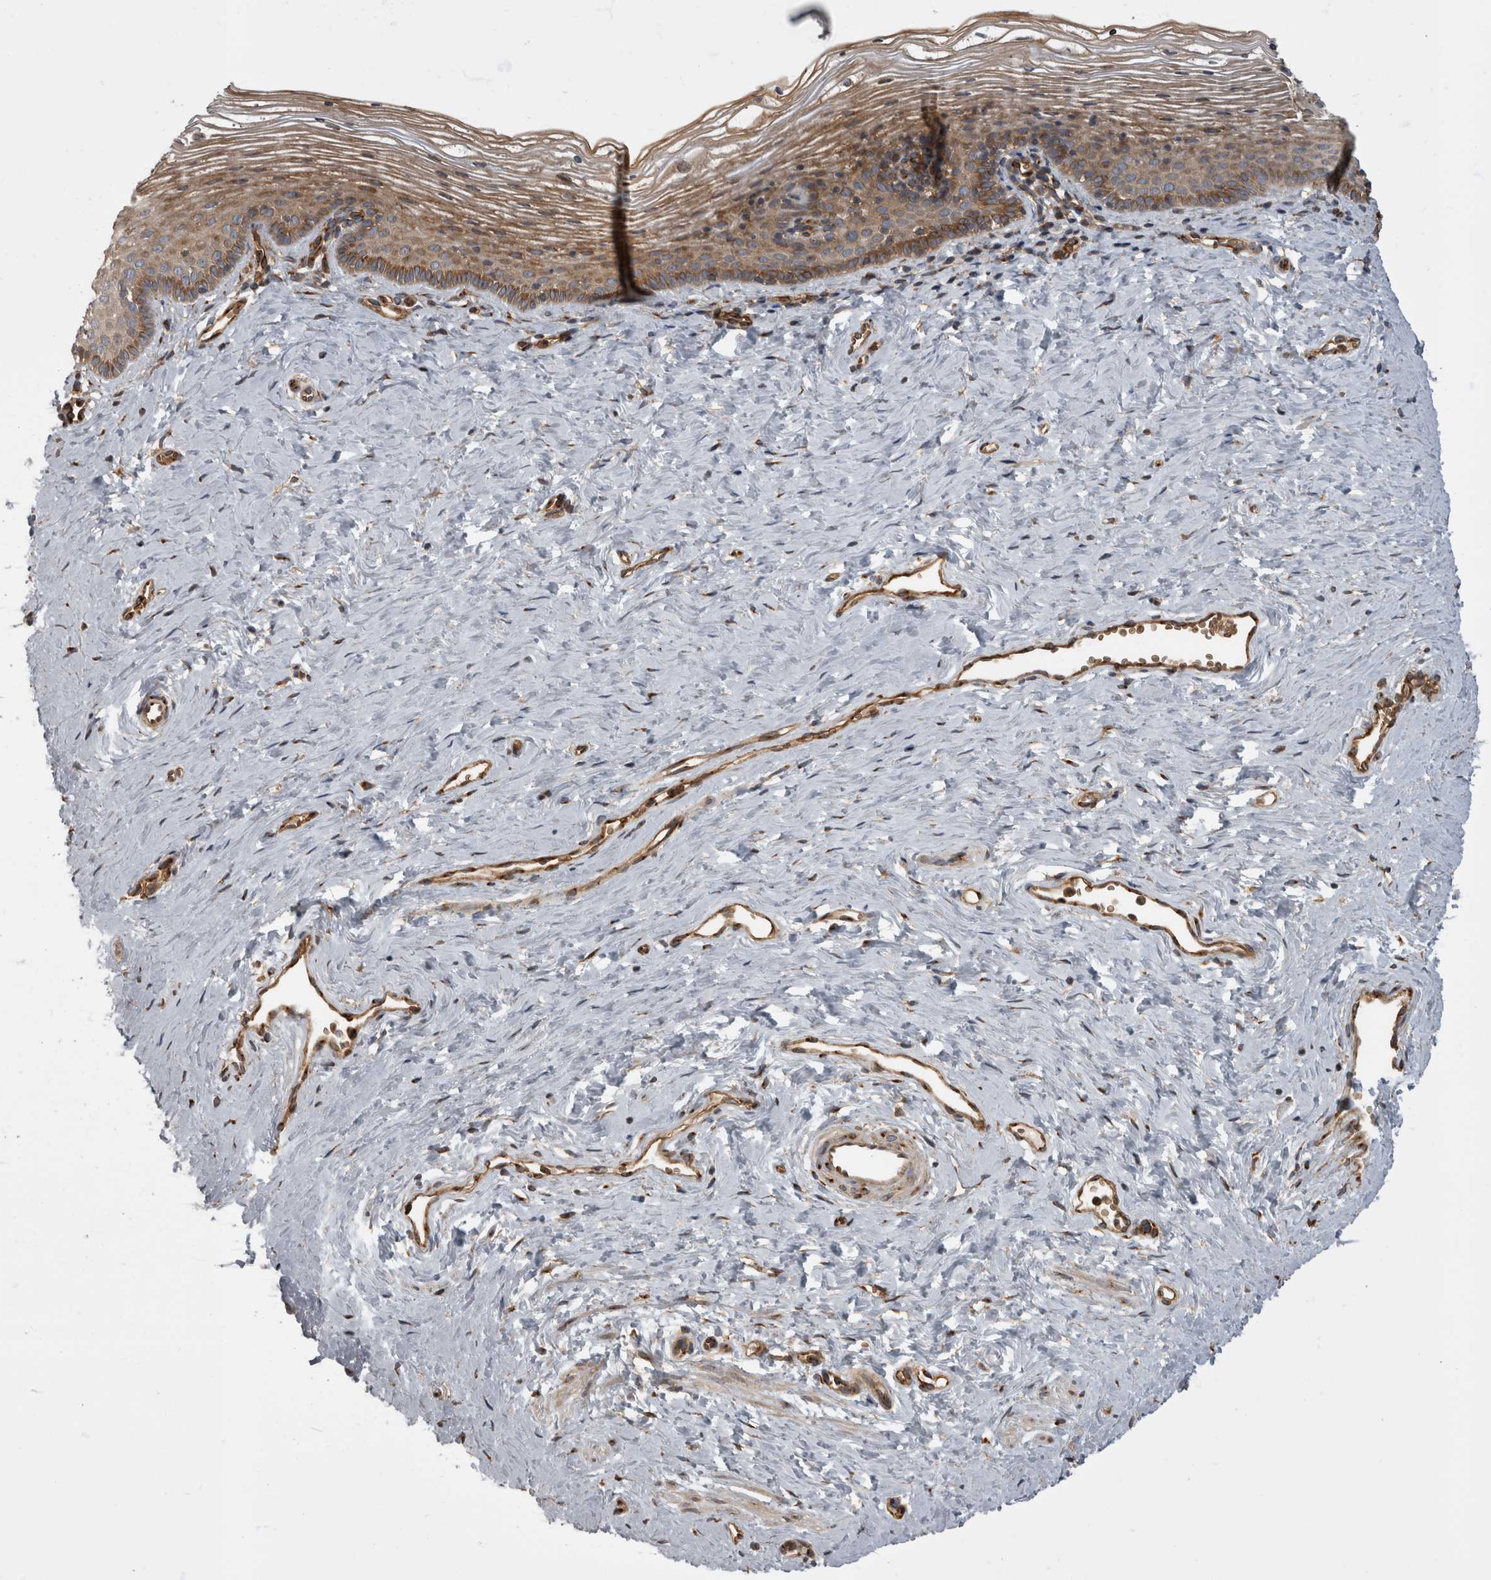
{"staining": {"intensity": "moderate", "quantity": ">75%", "location": "cytoplasmic/membranous"}, "tissue": "vagina", "cell_type": "Squamous epithelial cells", "image_type": "normal", "snomed": [{"axis": "morphology", "description": "Normal tissue, NOS"}, {"axis": "topography", "description": "Vagina"}], "caption": "Immunohistochemical staining of benign human vagina reveals medium levels of moderate cytoplasmic/membranous positivity in about >75% of squamous epithelial cells. The staining was performed using DAB, with brown indicating positive protein expression. Nuclei are stained blue with hematoxylin.", "gene": "HOOK3", "patient": {"sex": "female", "age": 32}}